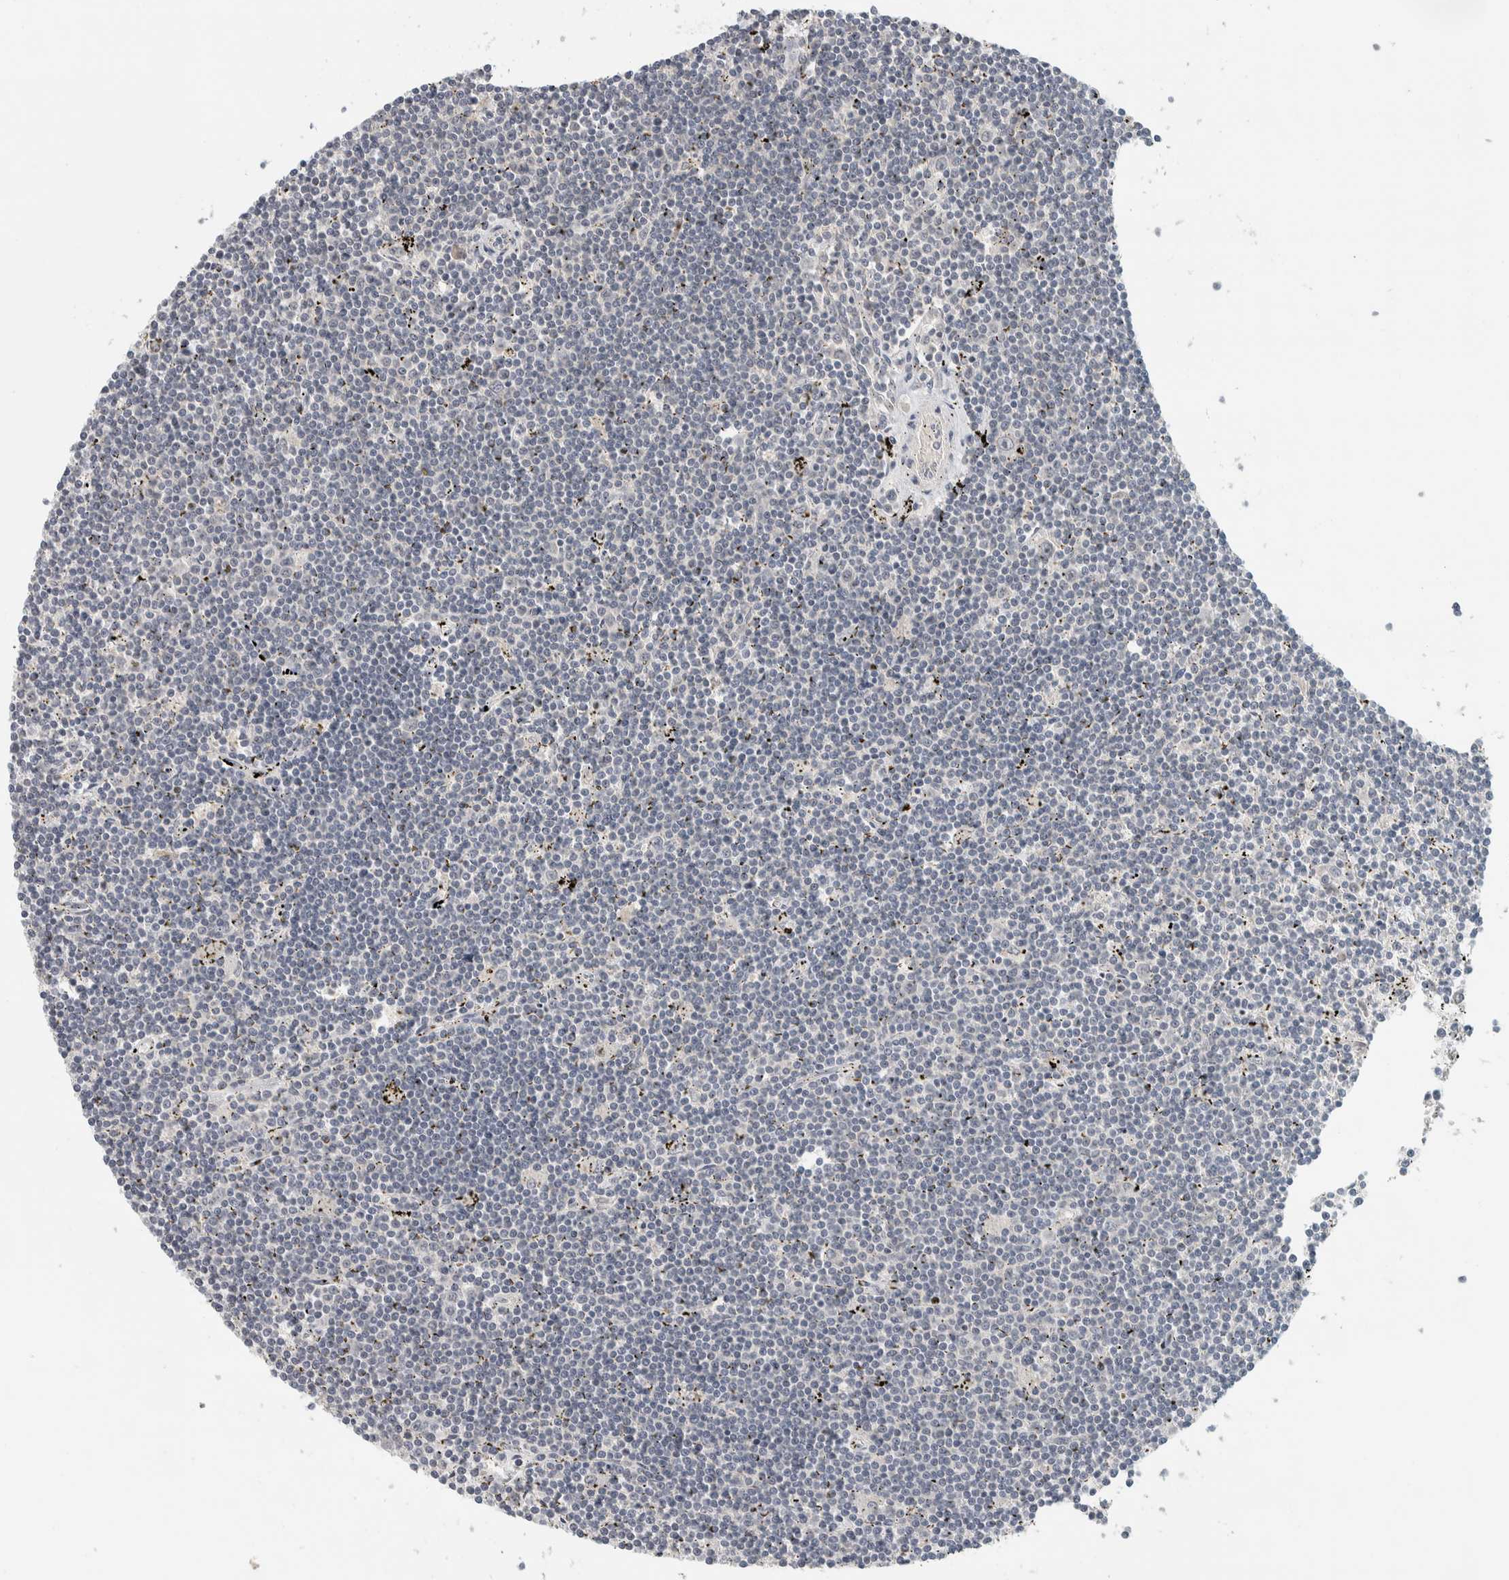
{"staining": {"intensity": "negative", "quantity": "none", "location": "none"}, "tissue": "lymphoma", "cell_type": "Tumor cells", "image_type": "cancer", "snomed": [{"axis": "morphology", "description": "Malignant lymphoma, non-Hodgkin's type, Low grade"}, {"axis": "topography", "description": "Spleen"}], "caption": "IHC photomicrograph of neoplastic tissue: lymphoma stained with DAB (3,3'-diaminobenzidine) demonstrates no significant protein staining in tumor cells. (DAB immunohistochemistry (IHC) with hematoxylin counter stain).", "gene": "AFP", "patient": {"sex": "male", "age": 76}}